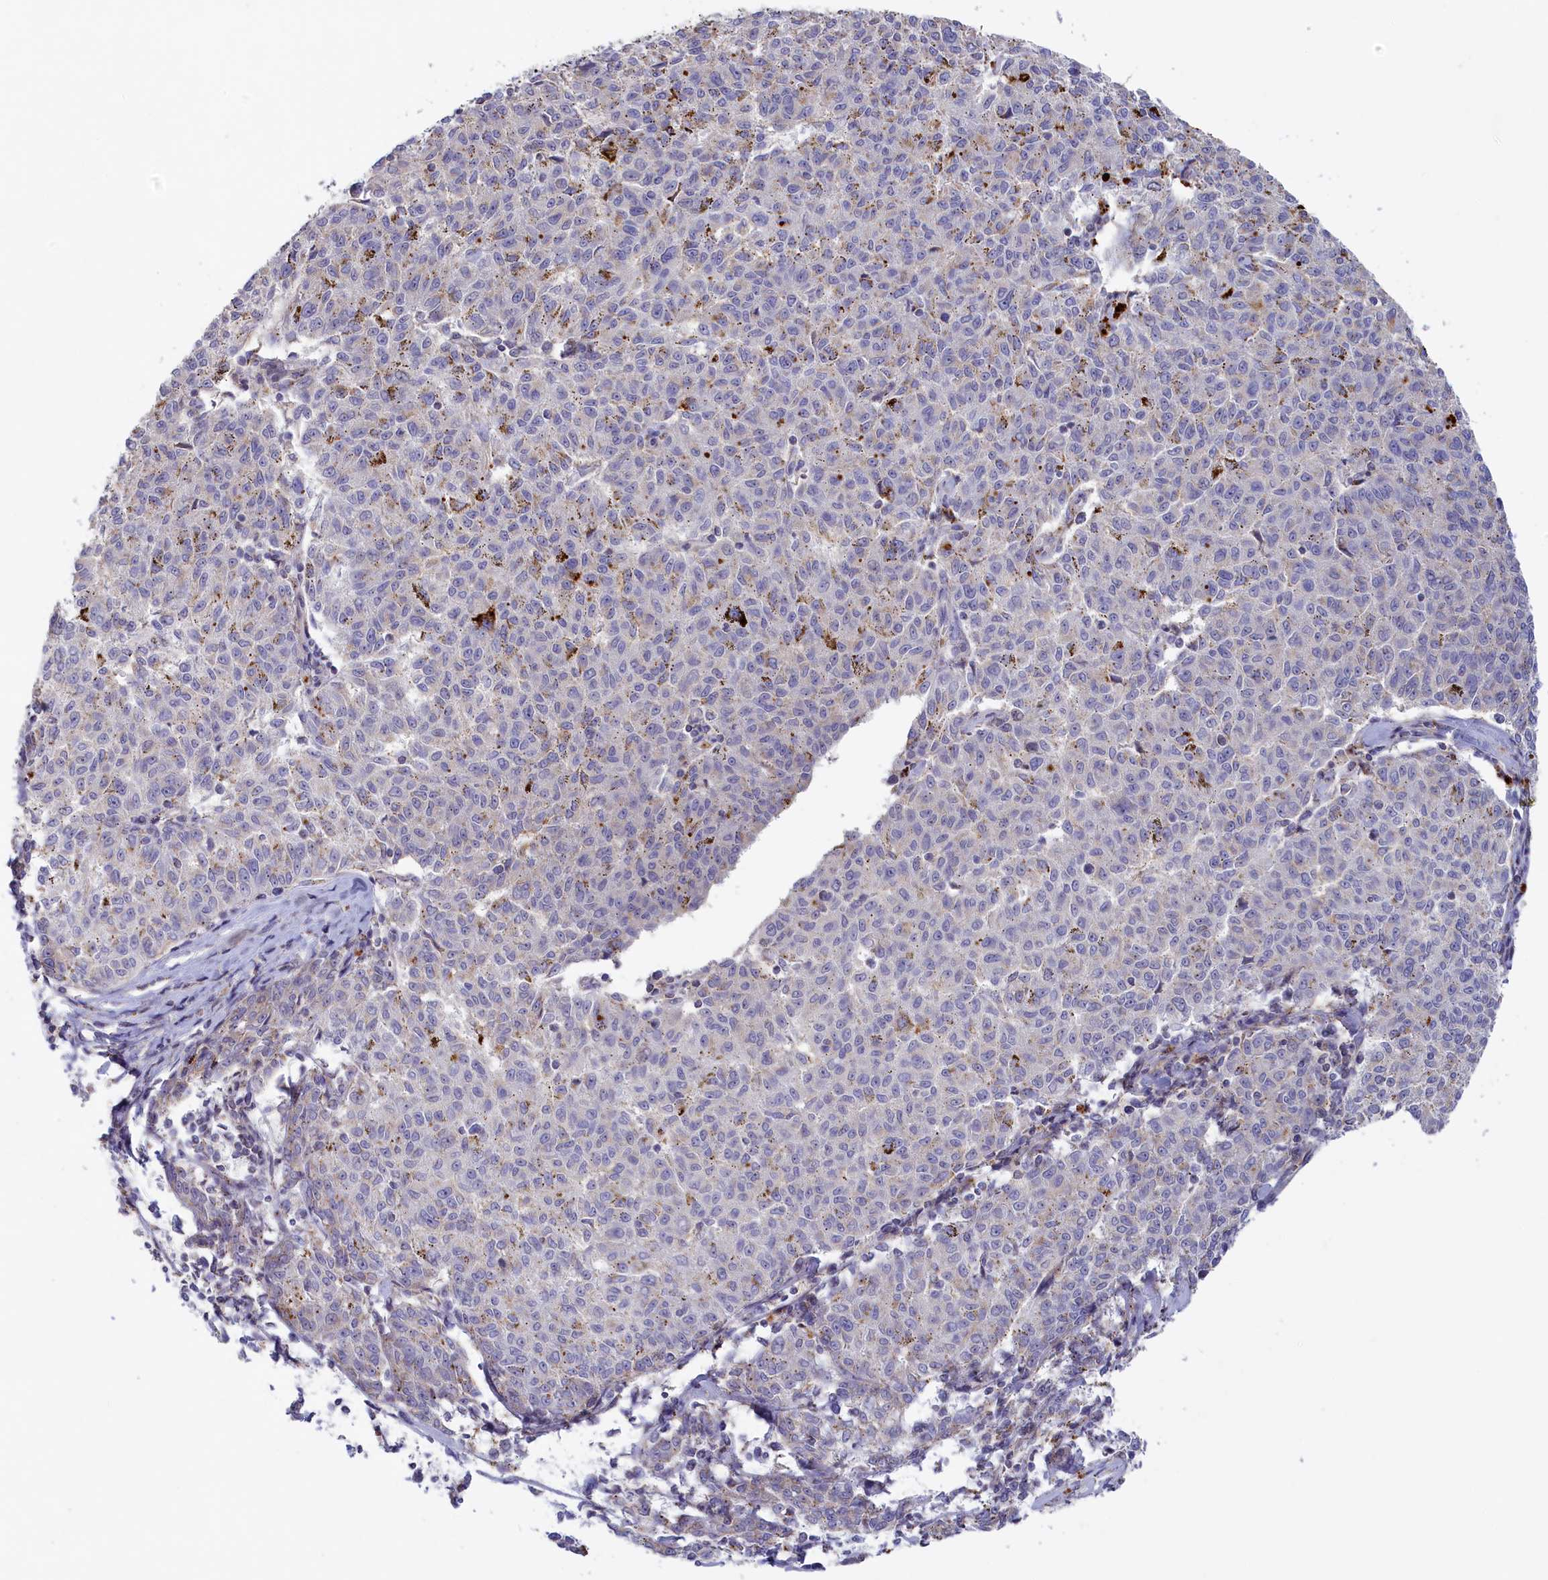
{"staining": {"intensity": "weak", "quantity": "25%-75%", "location": "cytoplasmic/membranous"}, "tissue": "melanoma", "cell_type": "Tumor cells", "image_type": "cancer", "snomed": [{"axis": "morphology", "description": "Malignant melanoma, NOS"}, {"axis": "topography", "description": "Skin"}], "caption": "A brown stain shows weak cytoplasmic/membranous expression of a protein in melanoma tumor cells.", "gene": "HYKK", "patient": {"sex": "female", "age": 72}}